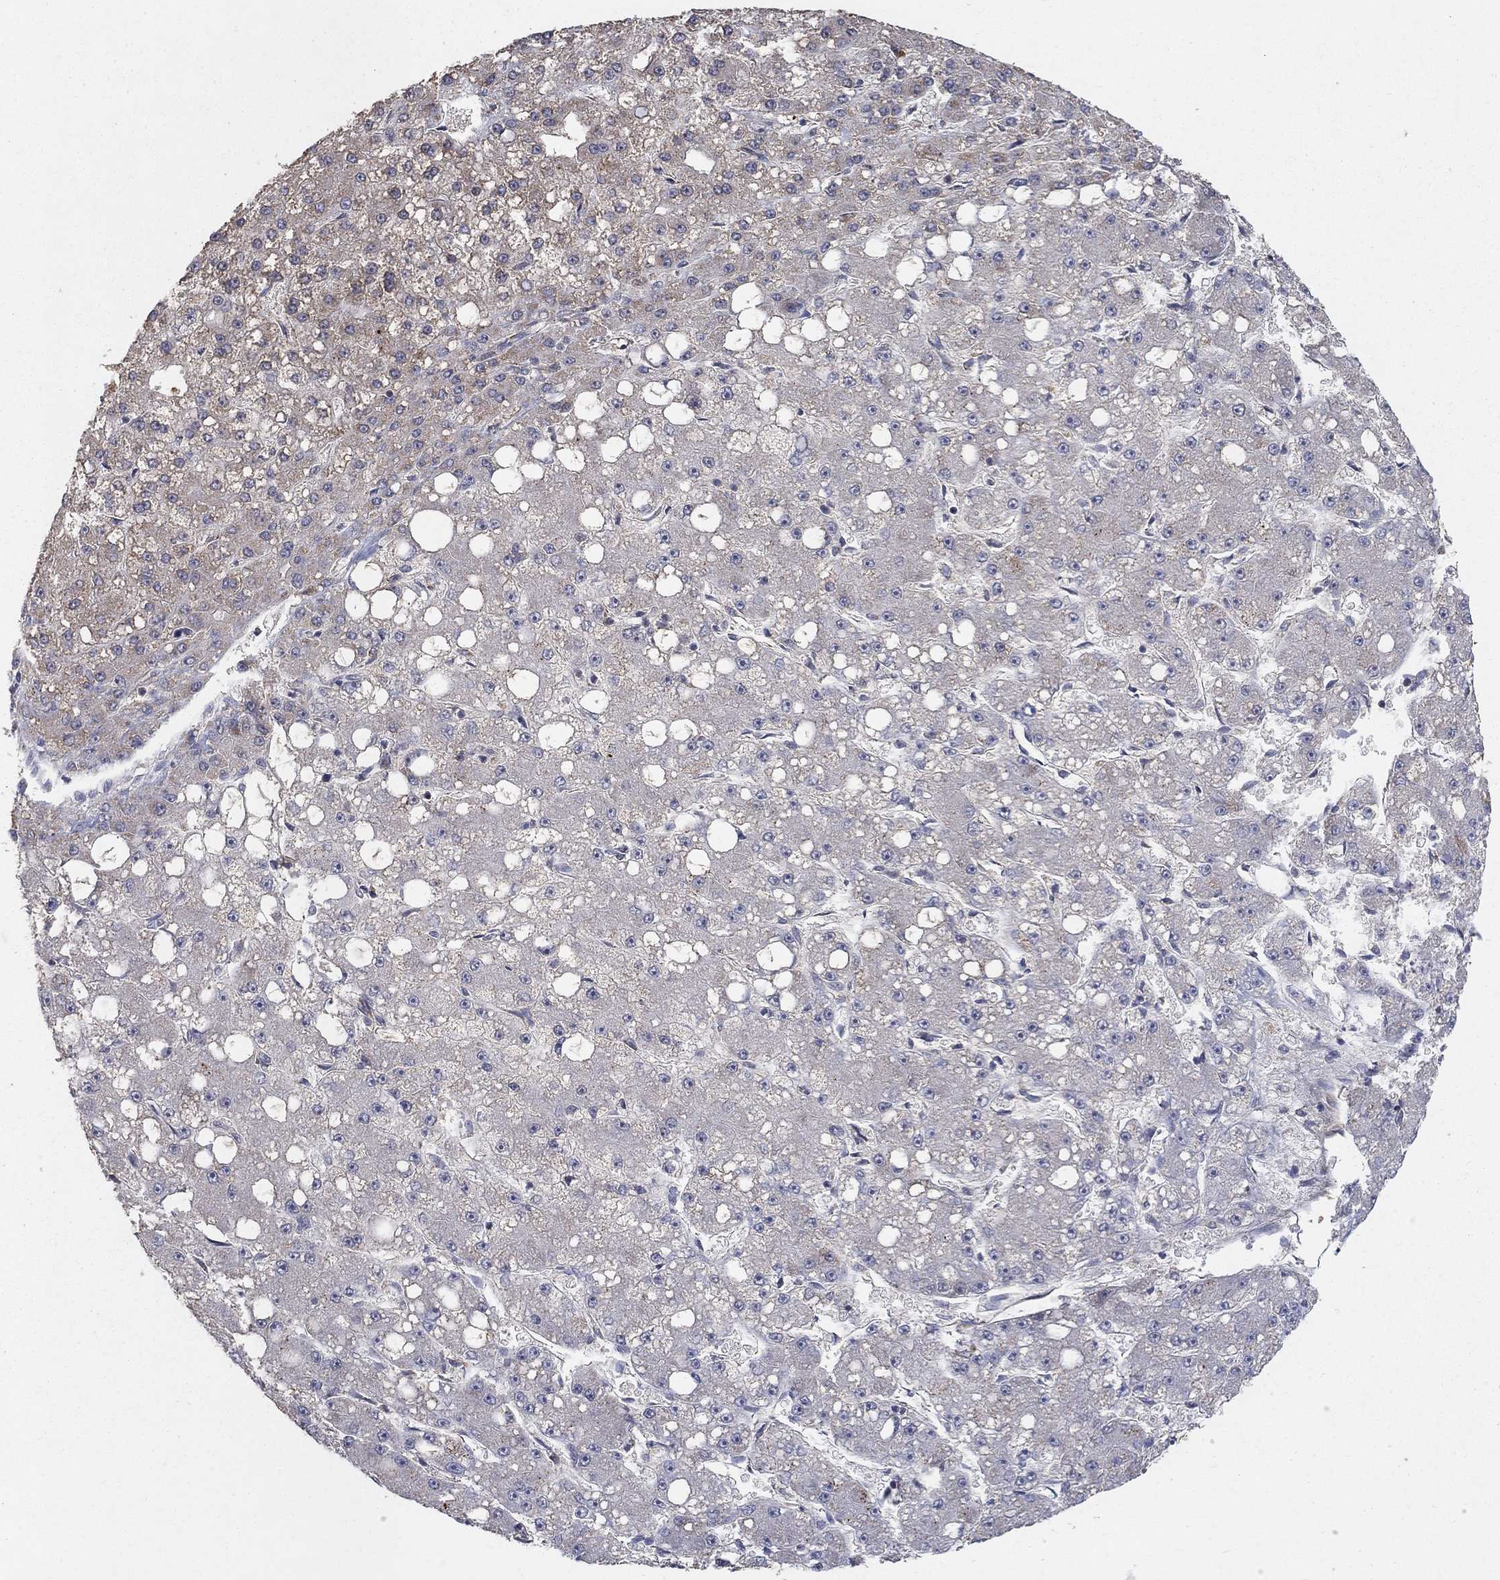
{"staining": {"intensity": "weak", "quantity": "25%-75%", "location": "cytoplasmic/membranous"}, "tissue": "liver cancer", "cell_type": "Tumor cells", "image_type": "cancer", "snomed": [{"axis": "morphology", "description": "Carcinoma, Hepatocellular, NOS"}, {"axis": "topography", "description": "Liver"}], "caption": "Protein expression analysis of liver cancer exhibits weak cytoplasmic/membranous positivity in approximately 25%-75% of tumor cells.", "gene": "GPSM1", "patient": {"sex": "male", "age": 67}}